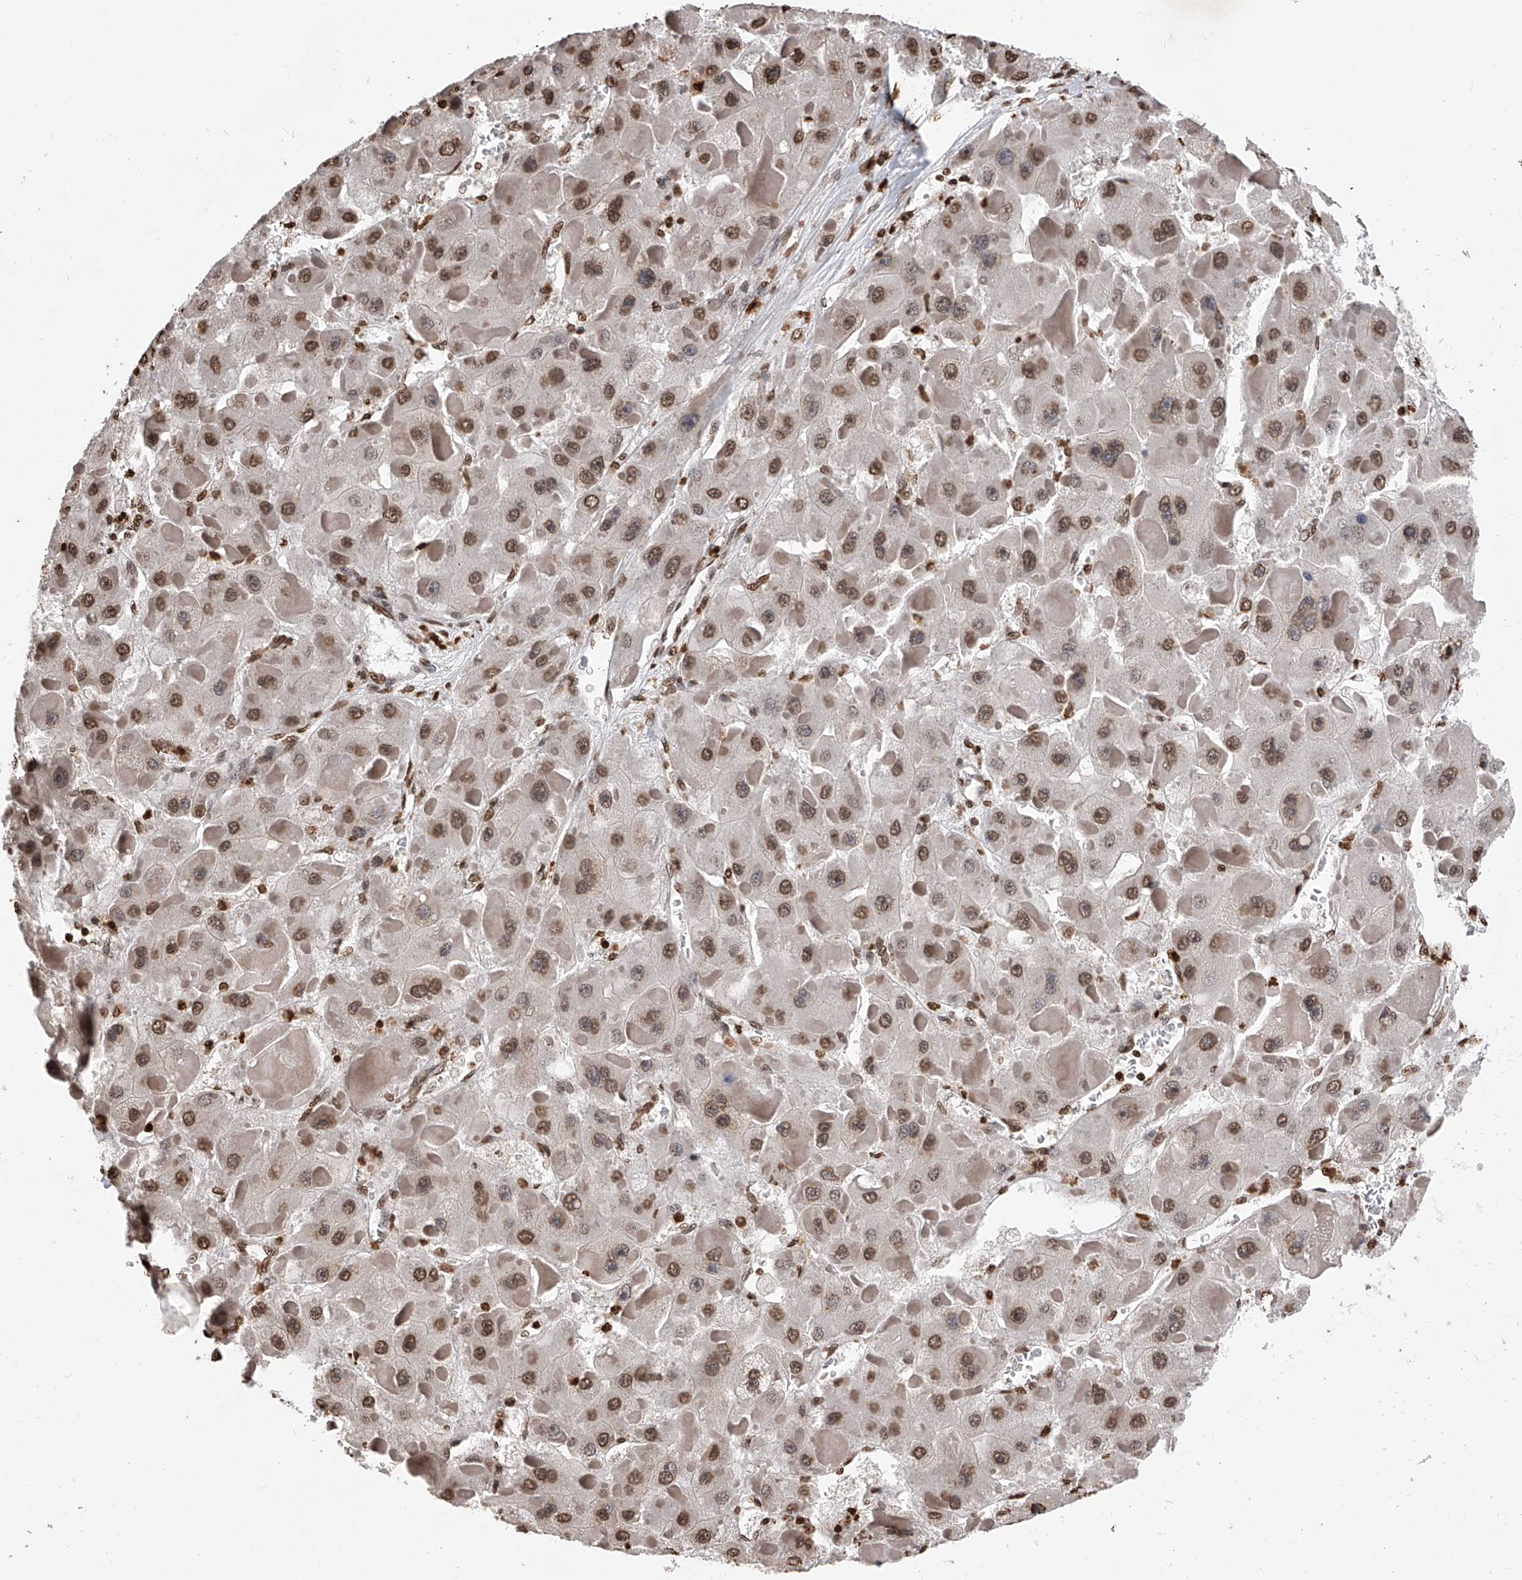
{"staining": {"intensity": "strong", "quantity": ">75%", "location": "nuclear"}, "tissue": "liver cancer", "cell_type": "Tumor cells", "image_type": "cancer", "snomed": [{"axis": "morphology", "description": "Carcinoma, Hepatocellular, NOS"}, {"axis": "topography", "description": "Liver"}], "caption": "Immunohistochemical staining of liver hepatocellular carcinoma reveals high levels of strong nuclear positivity in approximately >75% of tumor cells.", "gene": "CFAP410", "patient": {"sex": "female", "age": 73}}